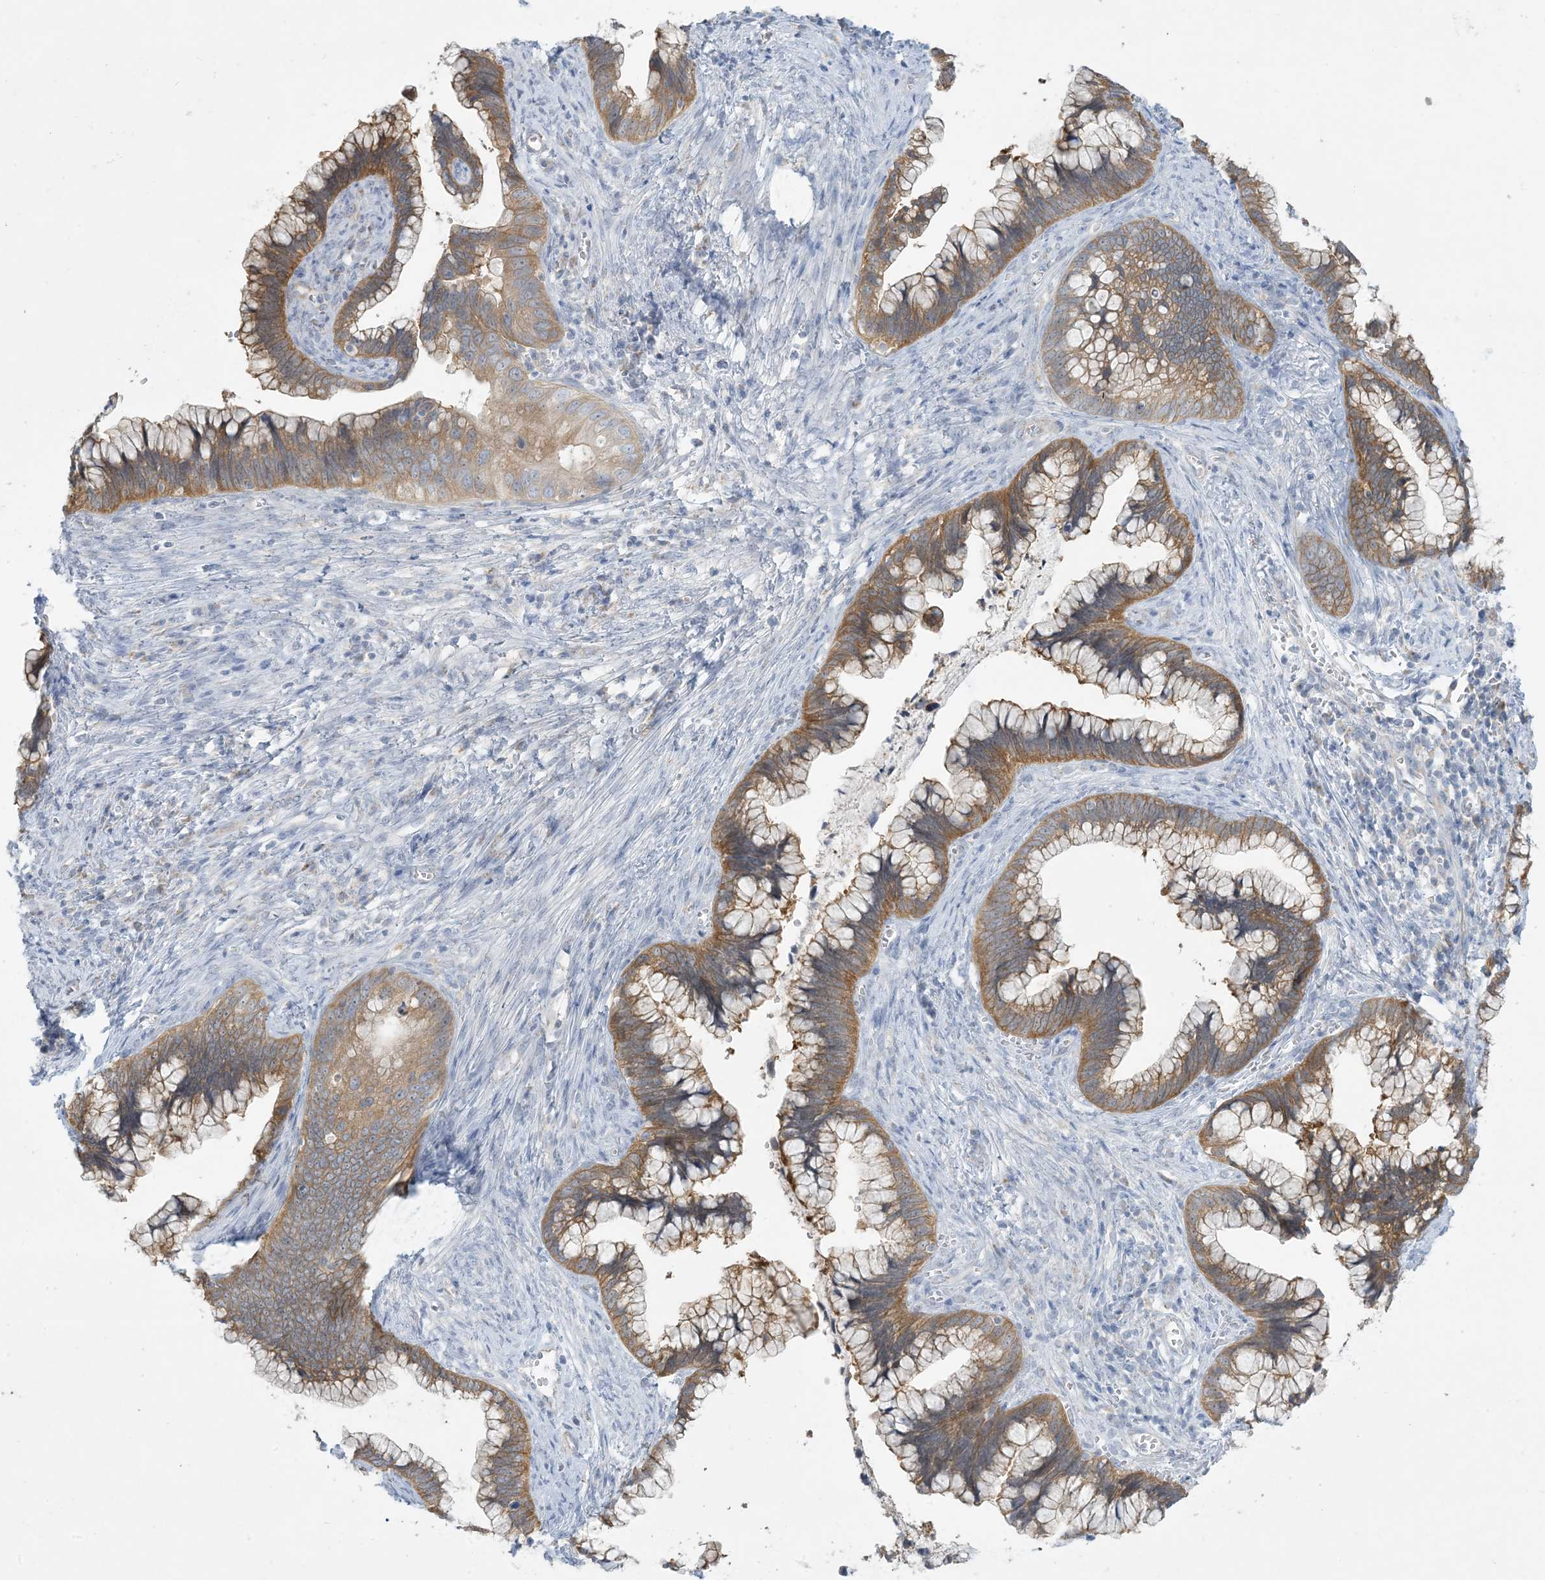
{"staining": {"intensity": "moderate", "quantity": ">75%", "location": "cytoplasmic/membranous"}, "tissue": "cervical cancer", "cell_type": "Tumor cells", "image_type": "cancer", "snomed": [{"axis": "morphology", "description": "Adenocarcinoma, NOS"}, {"axis": "topography", "description": "Cervix"}], "caption": "Cervical cancer (adenocarcinoma) stained with DAB (3,3'-diaminobenzidine) IHC exhibits medium levels of moderate cytoplasmic/membranous positivity in approximately >75% of tumor cells.", "gene": "MRPS18A", "patient": {"sex": "female", "age": 44}}